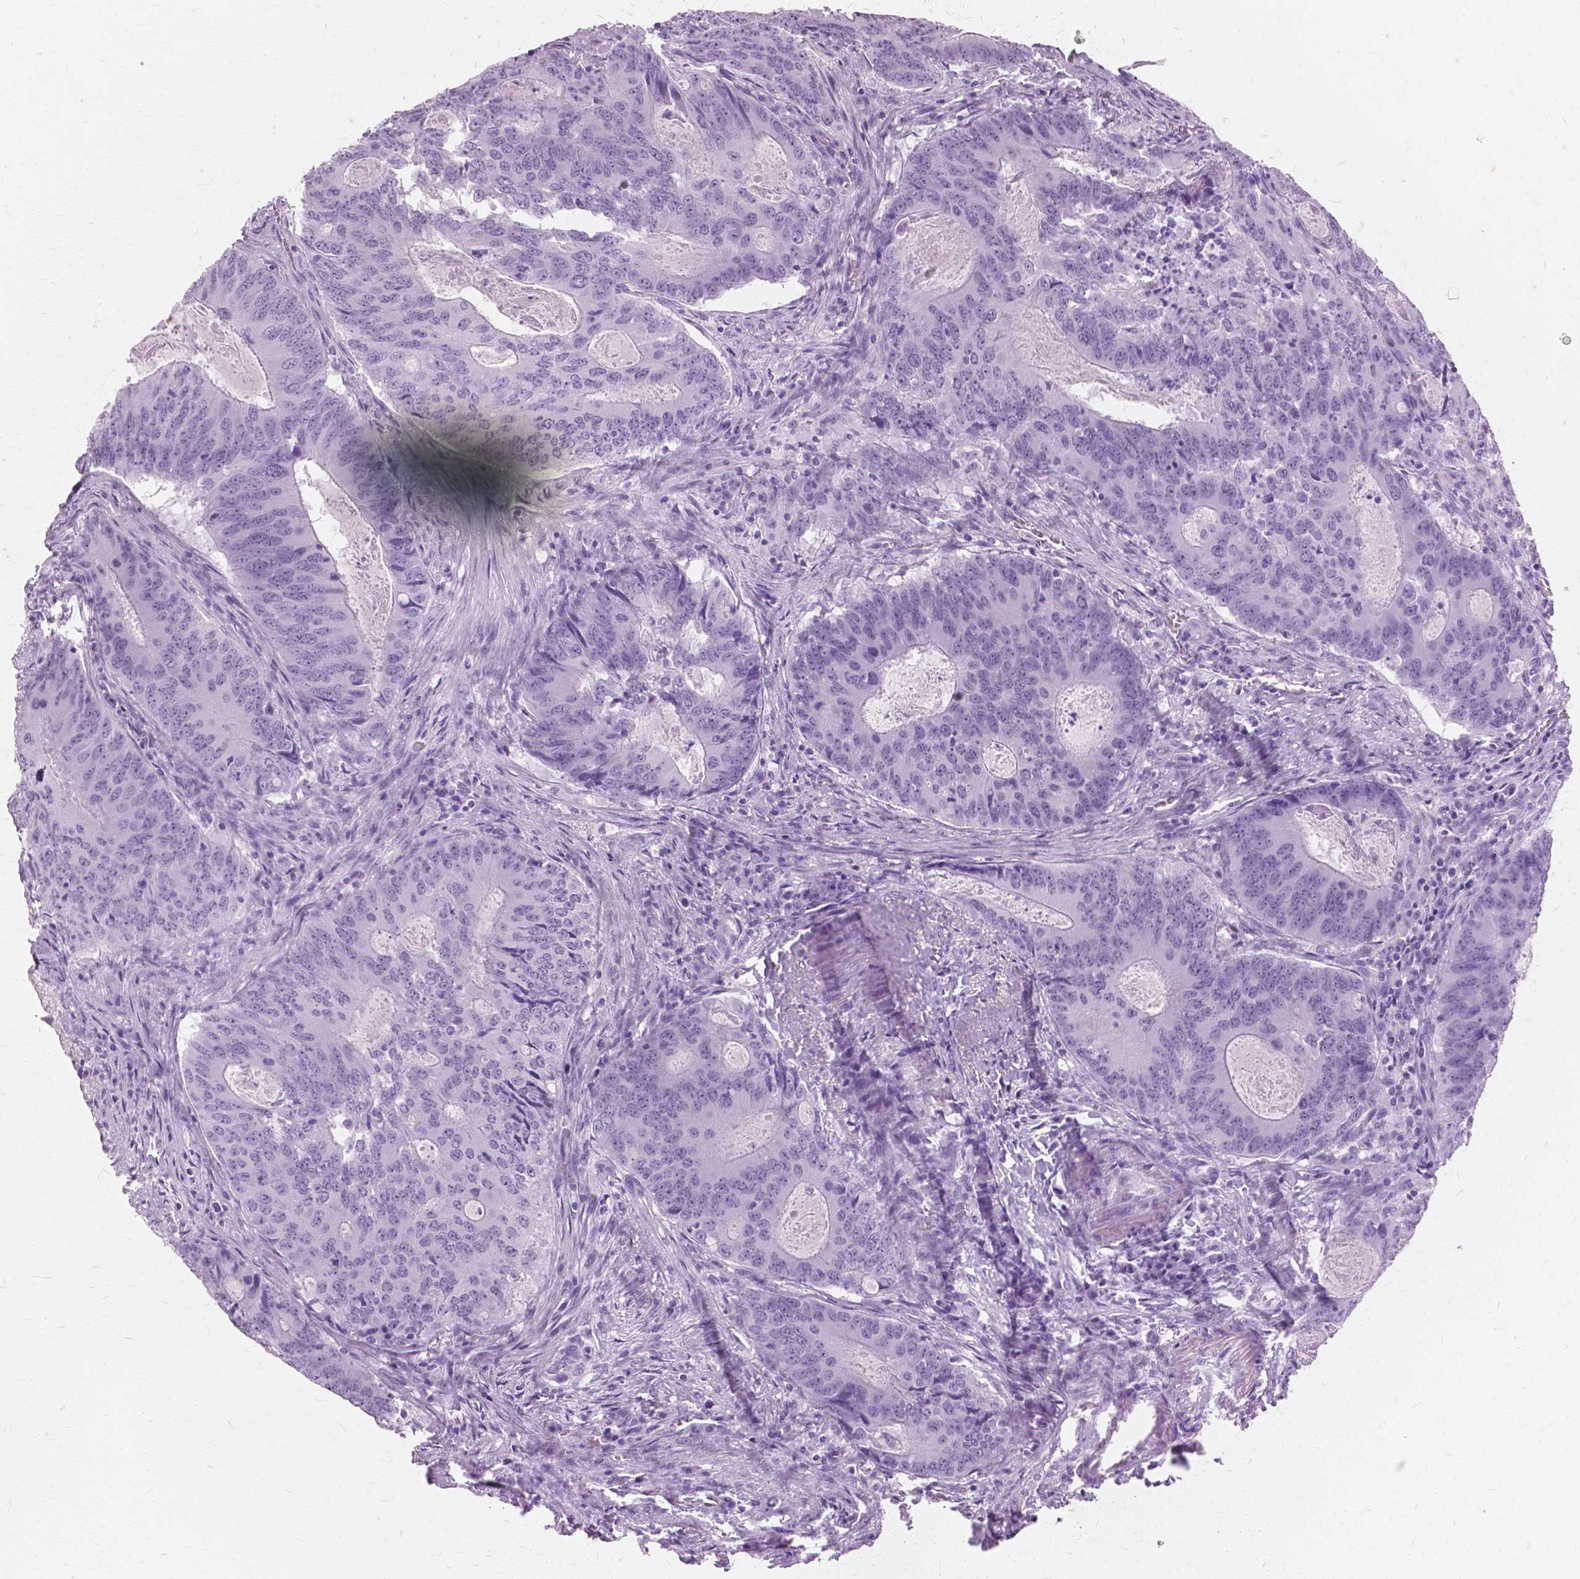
{"staining": {"intensity": "negative", "quantity": "none", "location": "none"}, "tissue": "colorectal cancer", "cell_type": "Tumor cells", "image_type": "cancer", "snomed": [{"axis": "morphology", "description": "Adenocarcinoma, NOS"}, {"axis": "topography", "description": "Colon"}], "caption": "The histopathology image exhibits no staining of tumor cells in colorectal cancer (adenocarcinoma). (DAB (3,3'-diaminobenzidine) IHC with hematoxylin counter stain).", "gene": "SFTPD", "patient": {"sex": "male", "age": 67}}